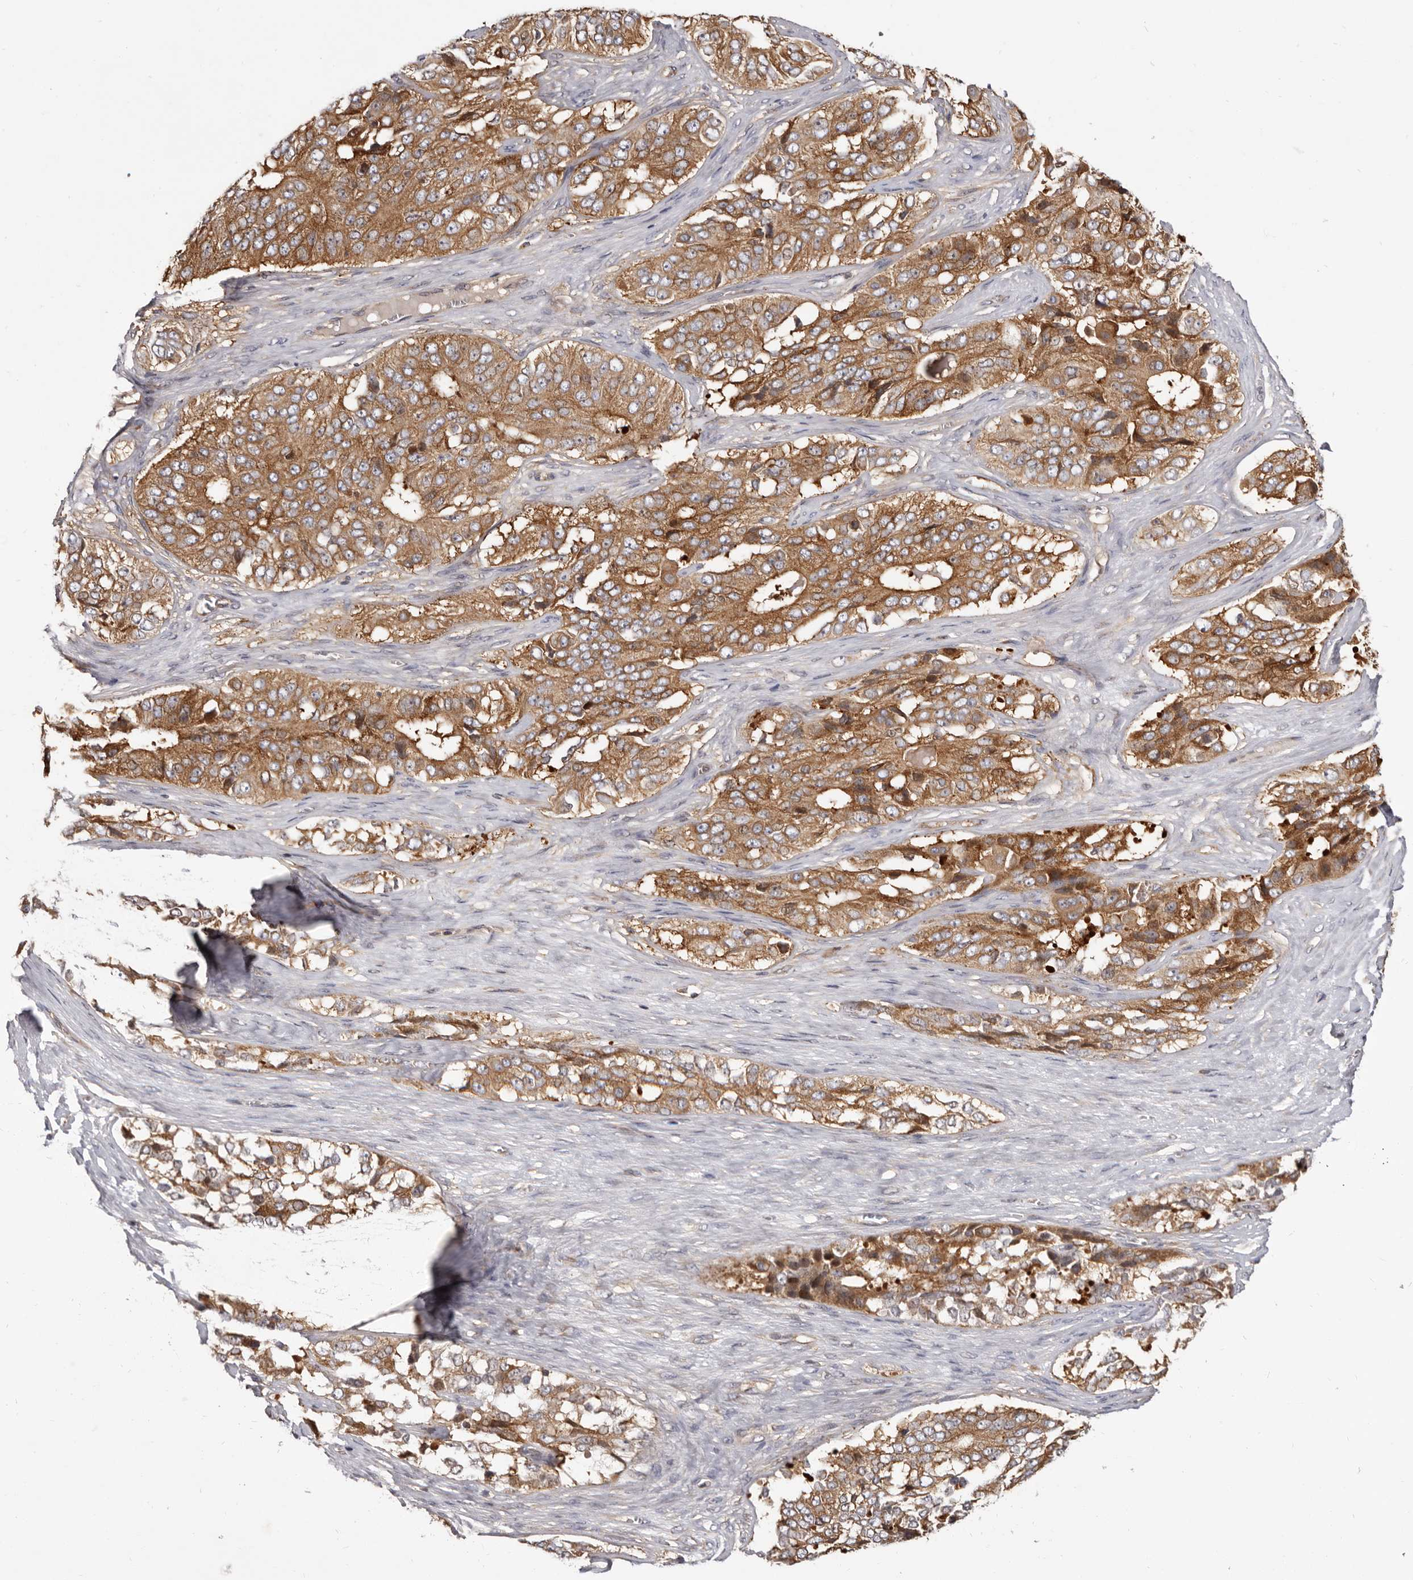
{"staining": {"intensity": "moderate", "quantity": ">75%", "location": "cytoplasmic/membranous"}, "tissue": "ovarian cancer", "cell_type": "Tumor cells", "image_type": "cancer", "snomed": [{"axis": "morphology", "description": "Carcinoma, endometroid"}, {"axis": "topography", "description": "Ovary"}], "caption": "Immunohistochemistry (IHC) (DAB (3,3'-diaminobenzidine)) staining of ovarian cancer shows moderate cytoplasmic/membranous protein staining in about >75% of tumor cells.", "gene": "ADAMTS20", "patient": {"sex": "female", "age": 51}}